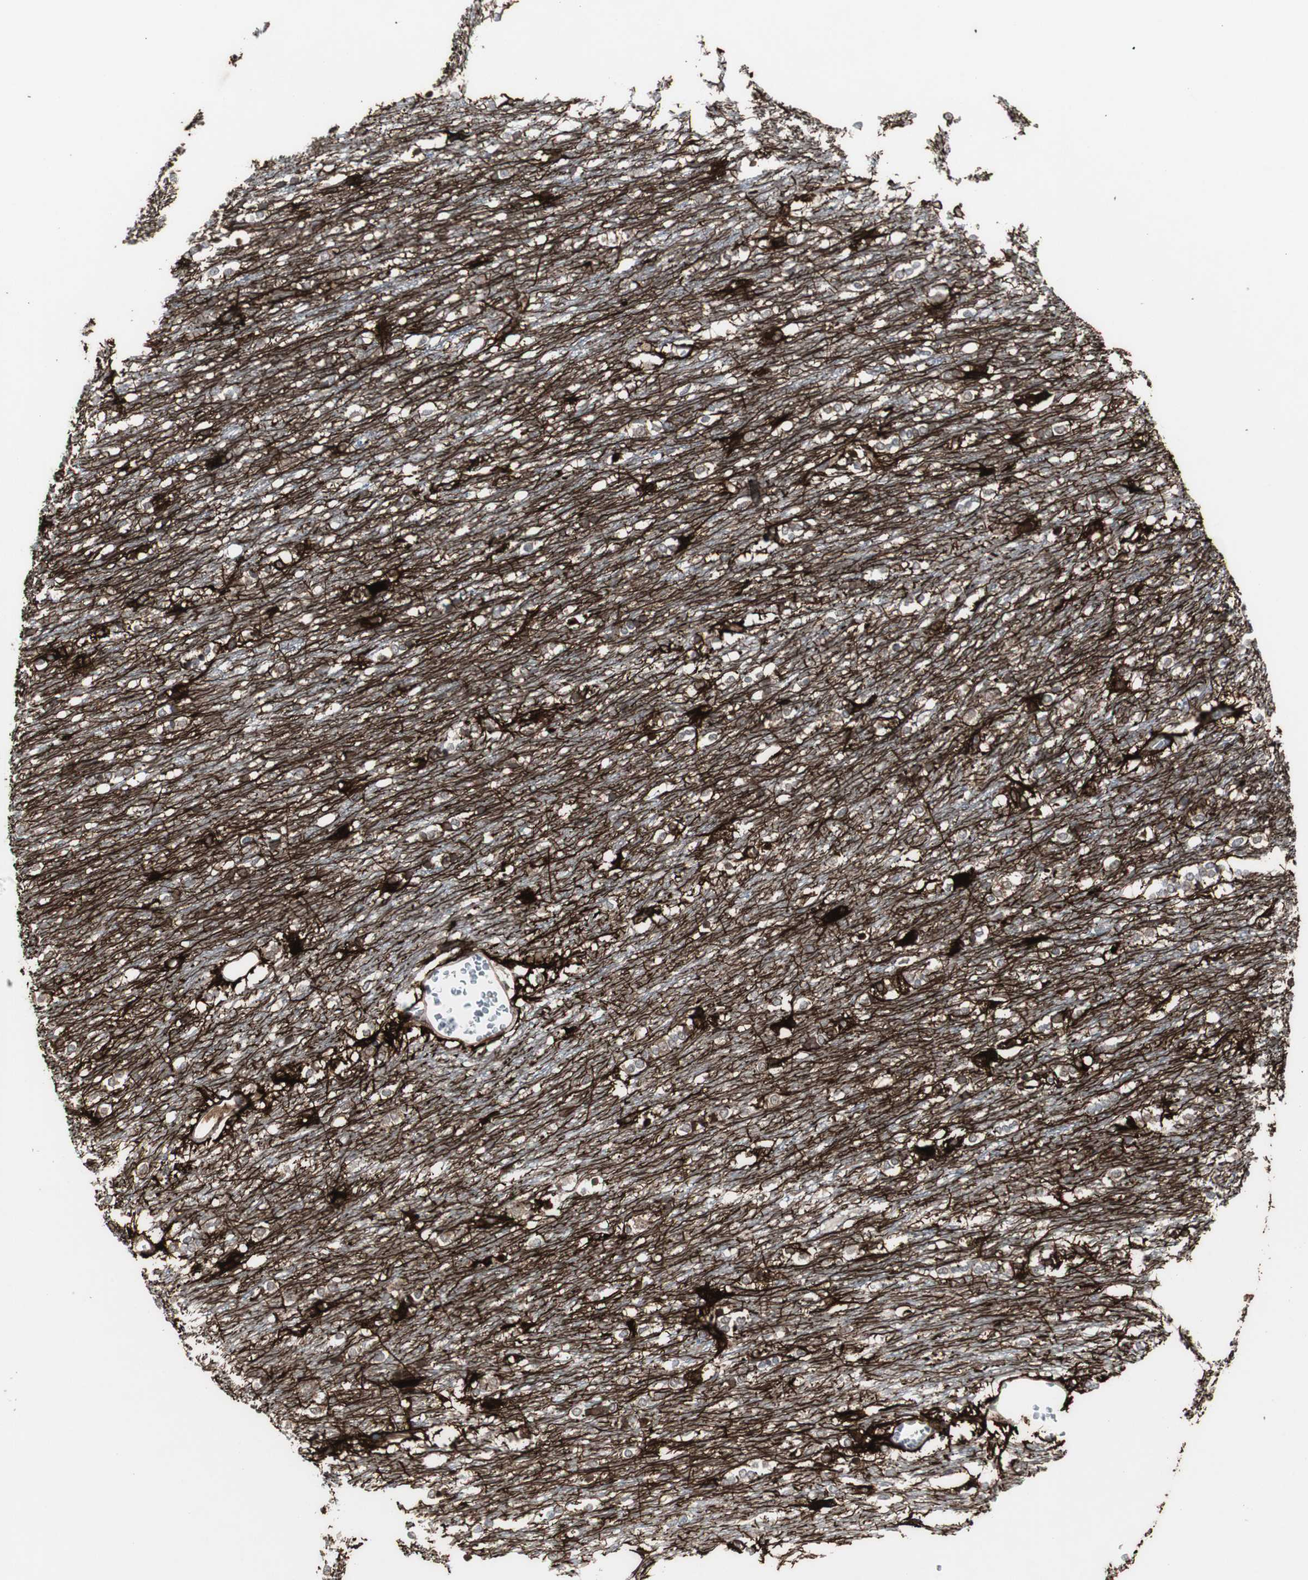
{"staining": {"intensity": "strong", "quantity": "25%-75%", "location": "cytoplasmic/membranous,nuclear"}, "tissue": "caudate", "cell_type": "Glial cells", "image_type": "normal", "snomed": [{"axis": "morphology", "description": "Normal tissue, NOS"}, {"axis": "topography", "description": "Lateral ventricle wall"}], "caption": "Immunohistochemical staining of benign human caudate shows high levels of strong cytoplasmic/membranous,nuclear positivity in about 25%-75% of glial cells. Using DAB (brown) and hematoxylin (blue) stains, captured at high magnification using brightfield microscopy.", "gene": "GBA1", "patient": {"sex": "female", "age": 19}}